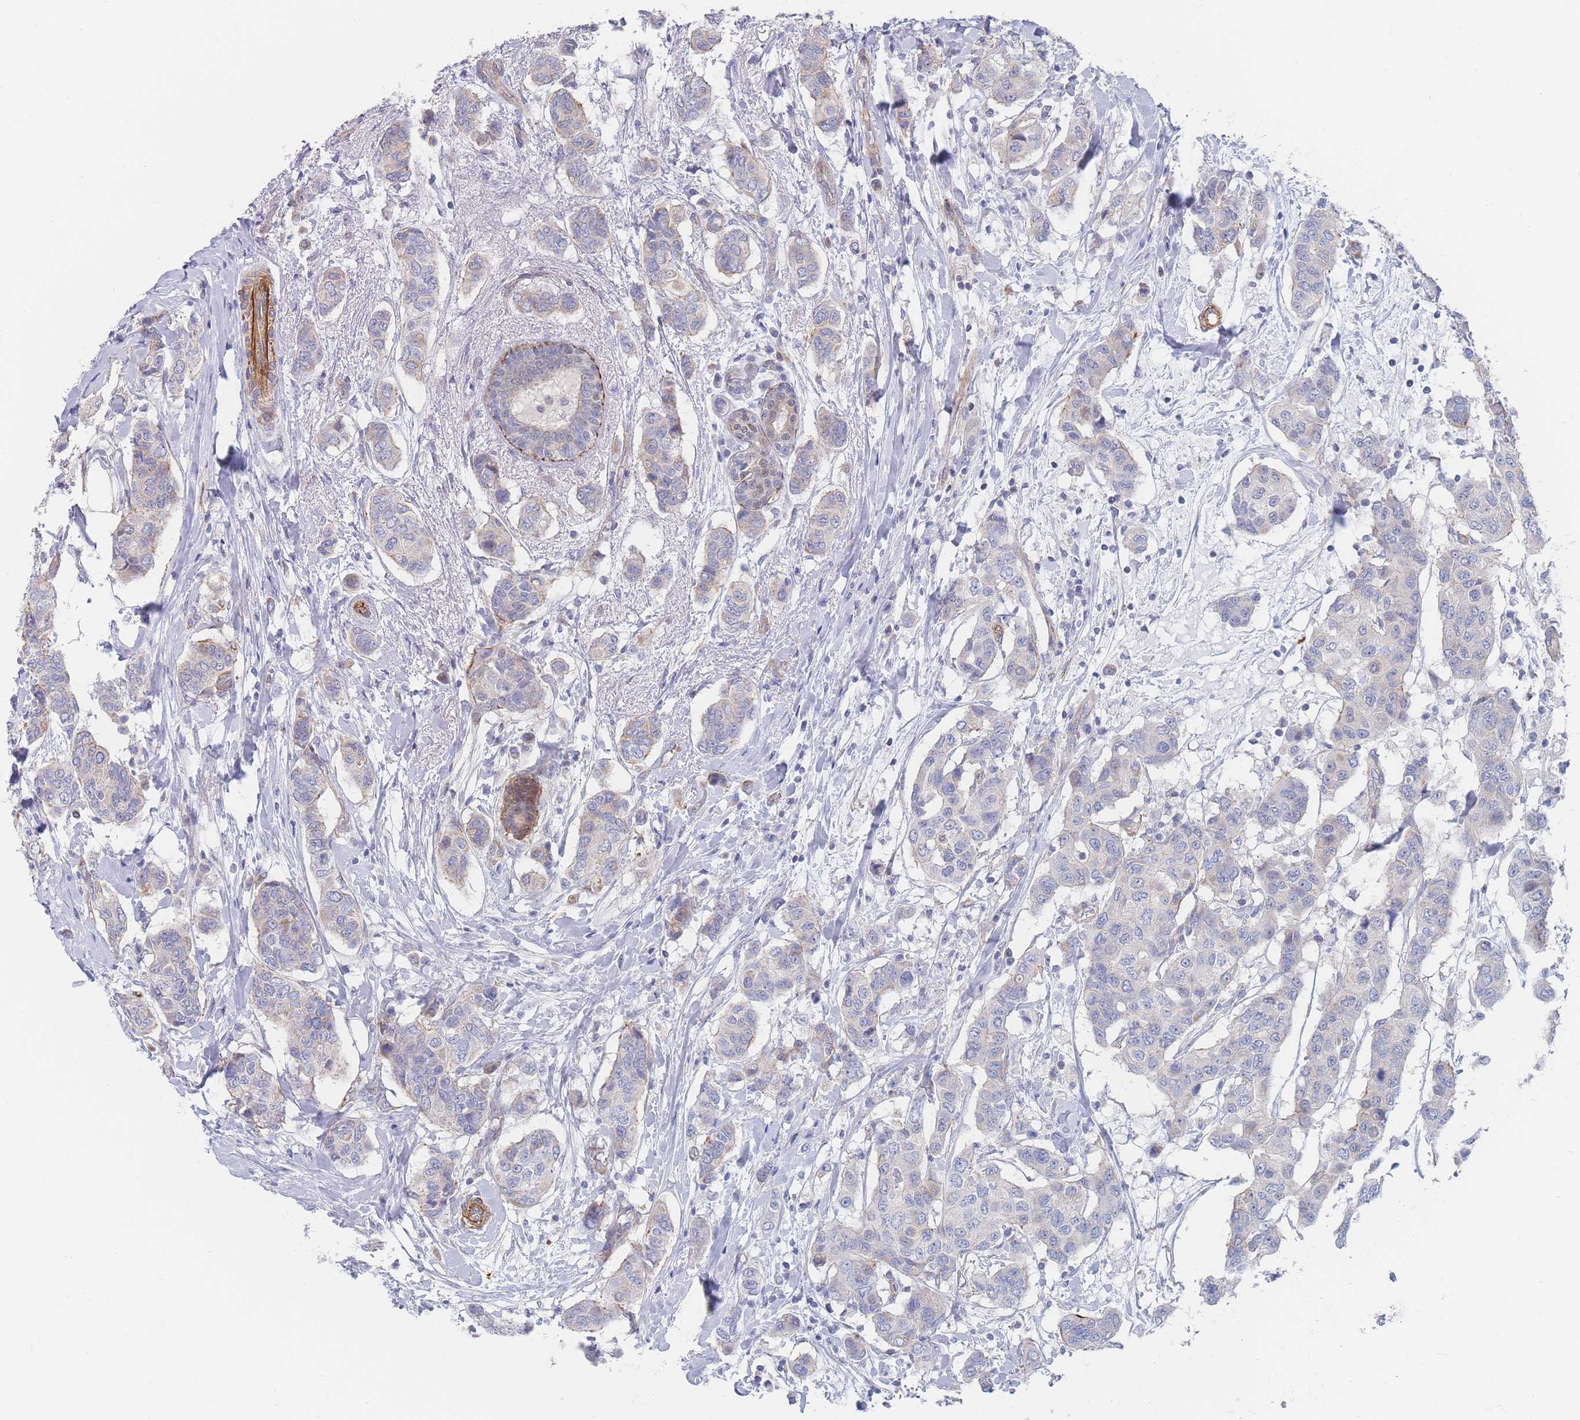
{"staining": {"intensity": "negative", "quantity": "none", "location": "none"}, "tissue": "breast cancer", "cell_type": "Tumor cells", "image_type": "cancer", "snomed": [{"axis": "morphology", "description": "Lobular carcinoma"}, {"axis": "topography", "description": "Breast"}], "caption": "There is no significant staining in tumor cells of breast cancer.", "gene": "G6PC1", "patient": {"sex": "female", "age": 51}}